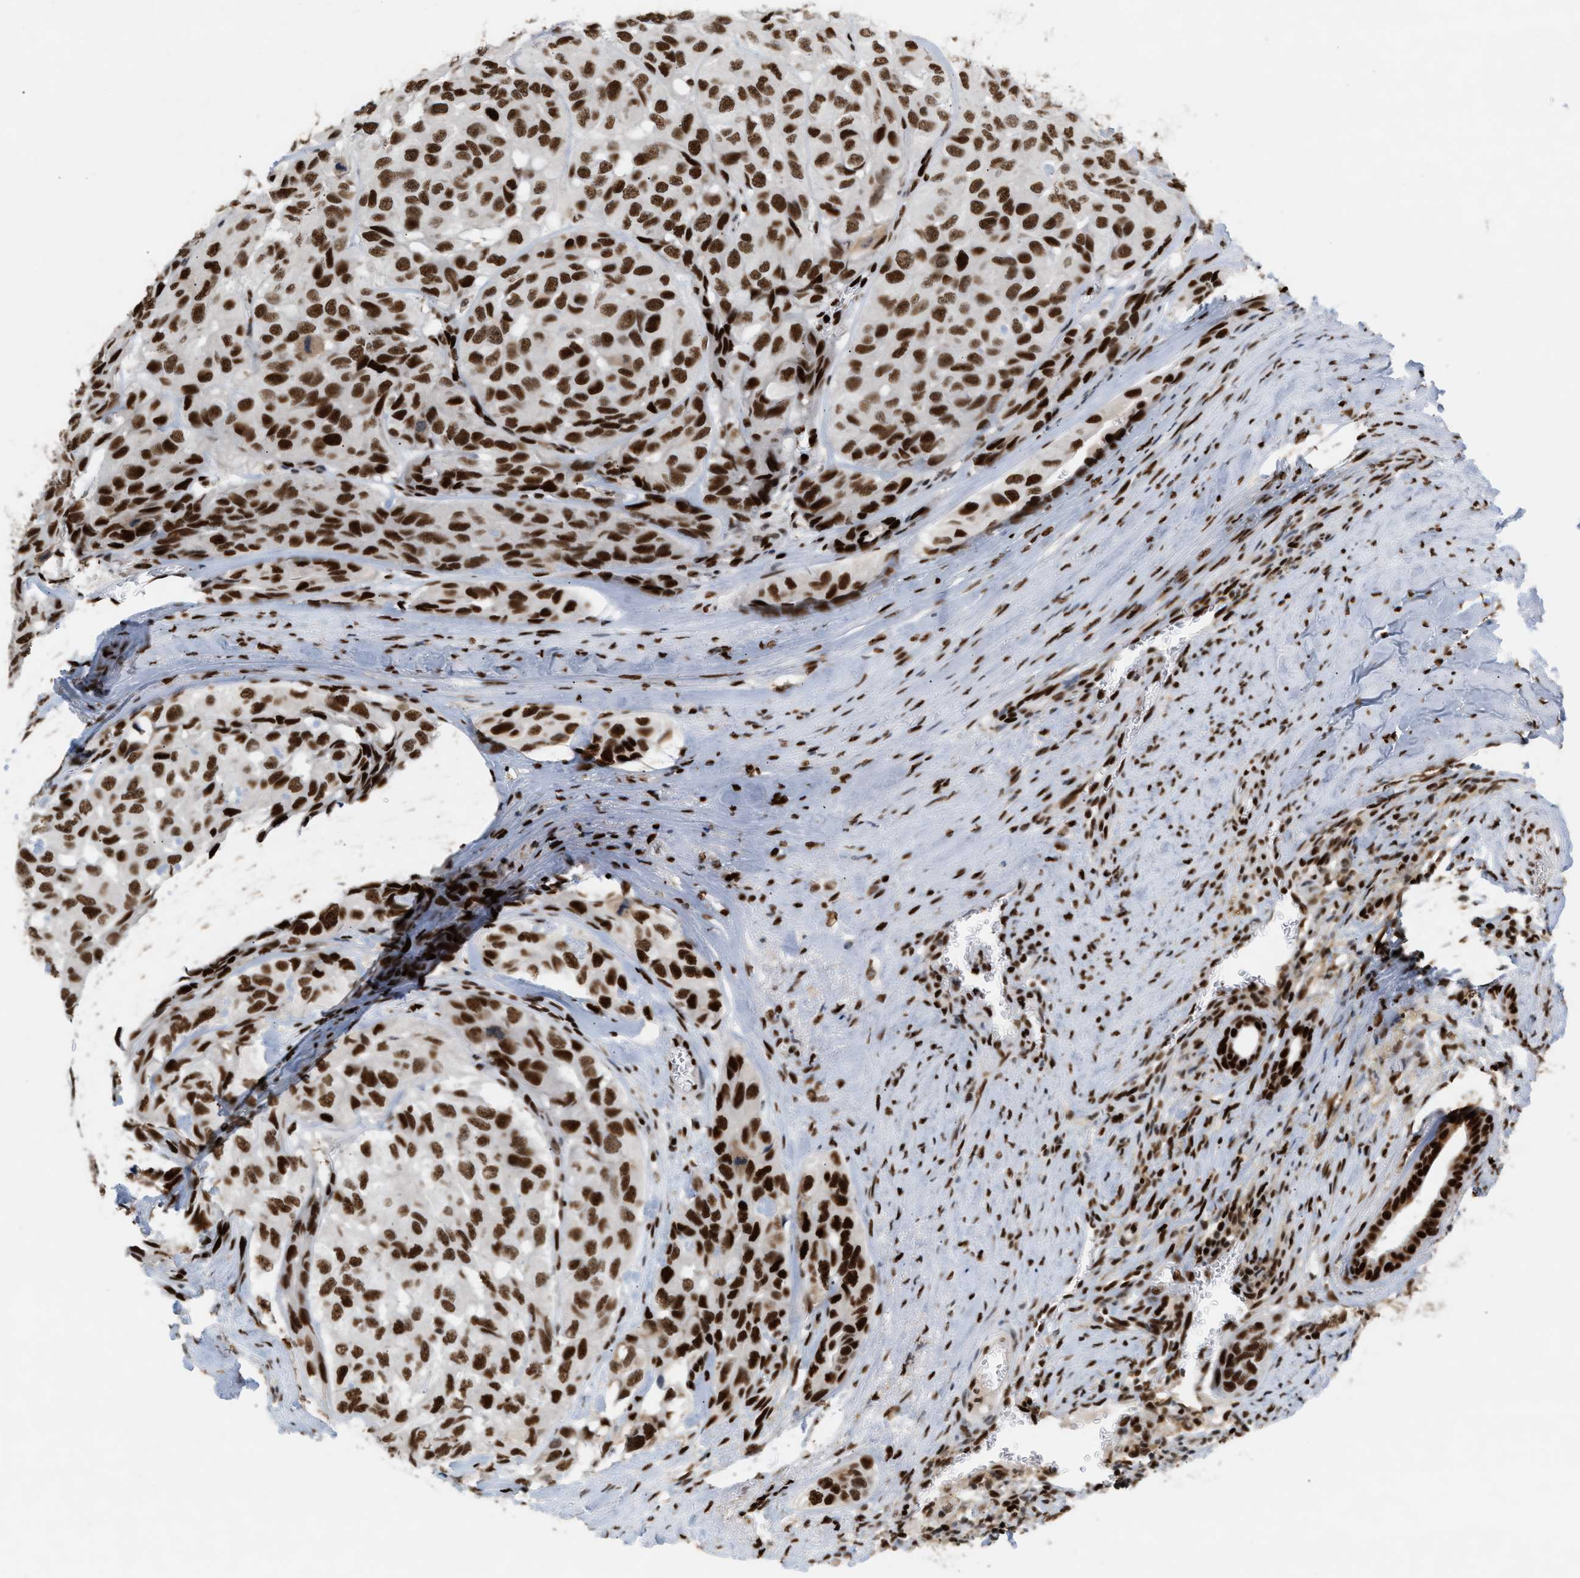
{"staining": {"intensity": "strong", "quantity": ">75%", "location": "nuclear"}, "tissue": "head and neck cancer", "cell_type": "Tumor cells", "image_type": "cancer", "snomed": [{"axis": "morphology", "description": "Adenocarcinoma, NOS"}, {"axis": "topography", "description": "Salivary gland, NOS"}, {"axis": "topography", "description": "Head-Neck"}], "caption": "Adenocarcinoma (head and neck) was stained to show a protein in brown. There is high levels of strong nuclear positivity in about >75% of tumor cells.", "gene": "RNASEK-C17orf49", "patient": {"sex": "female", "age": 76}}